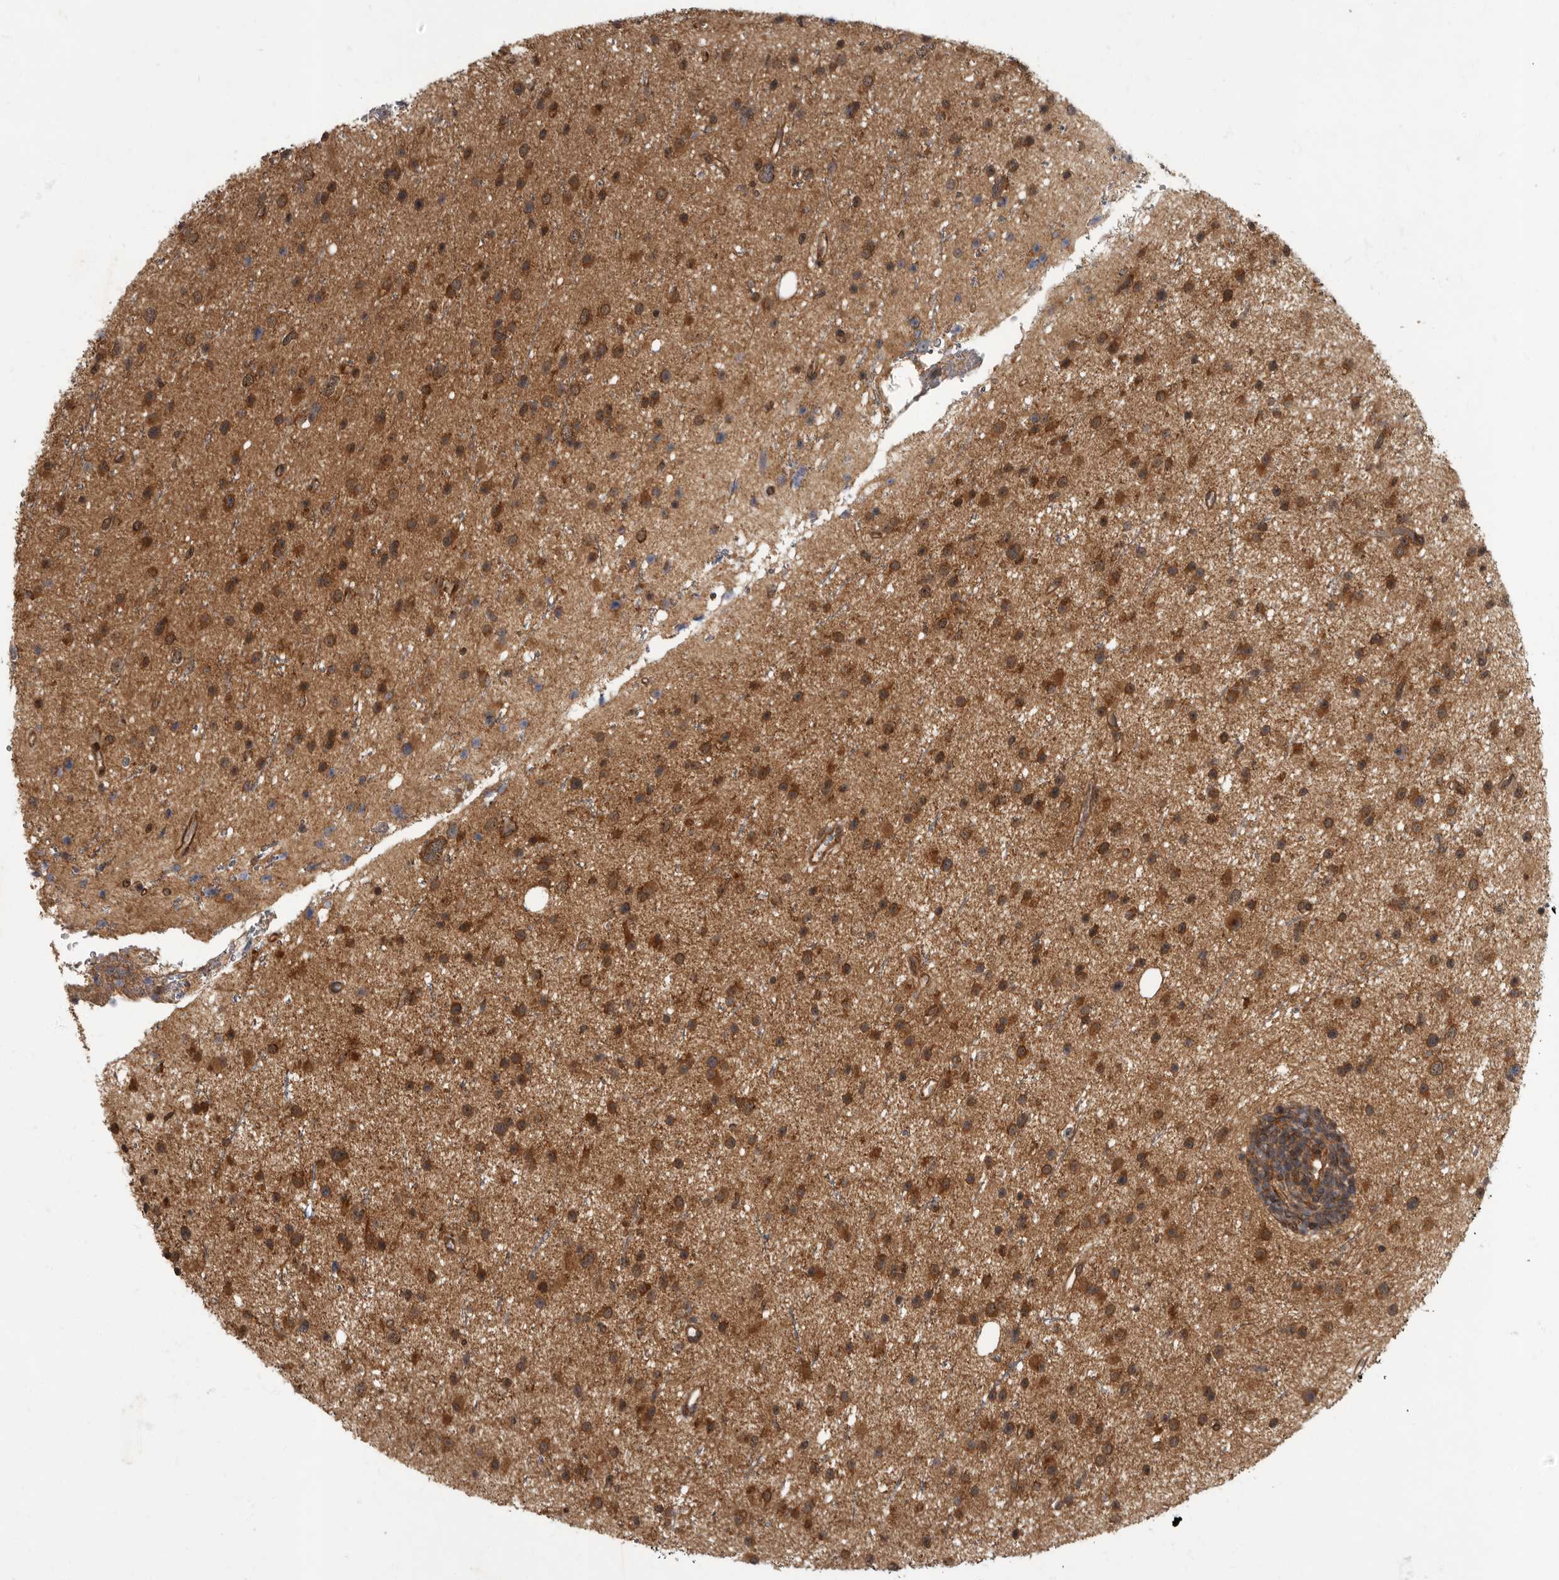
{"staining": {"intensity": "moderate", "quantity": ">75%", "location": "cytoplasmic/membranous,nuclear"}, "tissue": "glioma", "cell_type": "Tumor cells", "image_type": "cancer", "snomed": [{"axis": "morphology", "description": "Glioma, malignant, Low grade"}, {"axis": "topography", "description": "Cerebral cortex"}], "caption": "Moderate cytoplasmic/membranous and nuclear protein expression is present in about >75% of tumor cells in glioma.", "gene": "VPS50", "patient": {"sex": "female", "age": 39}}